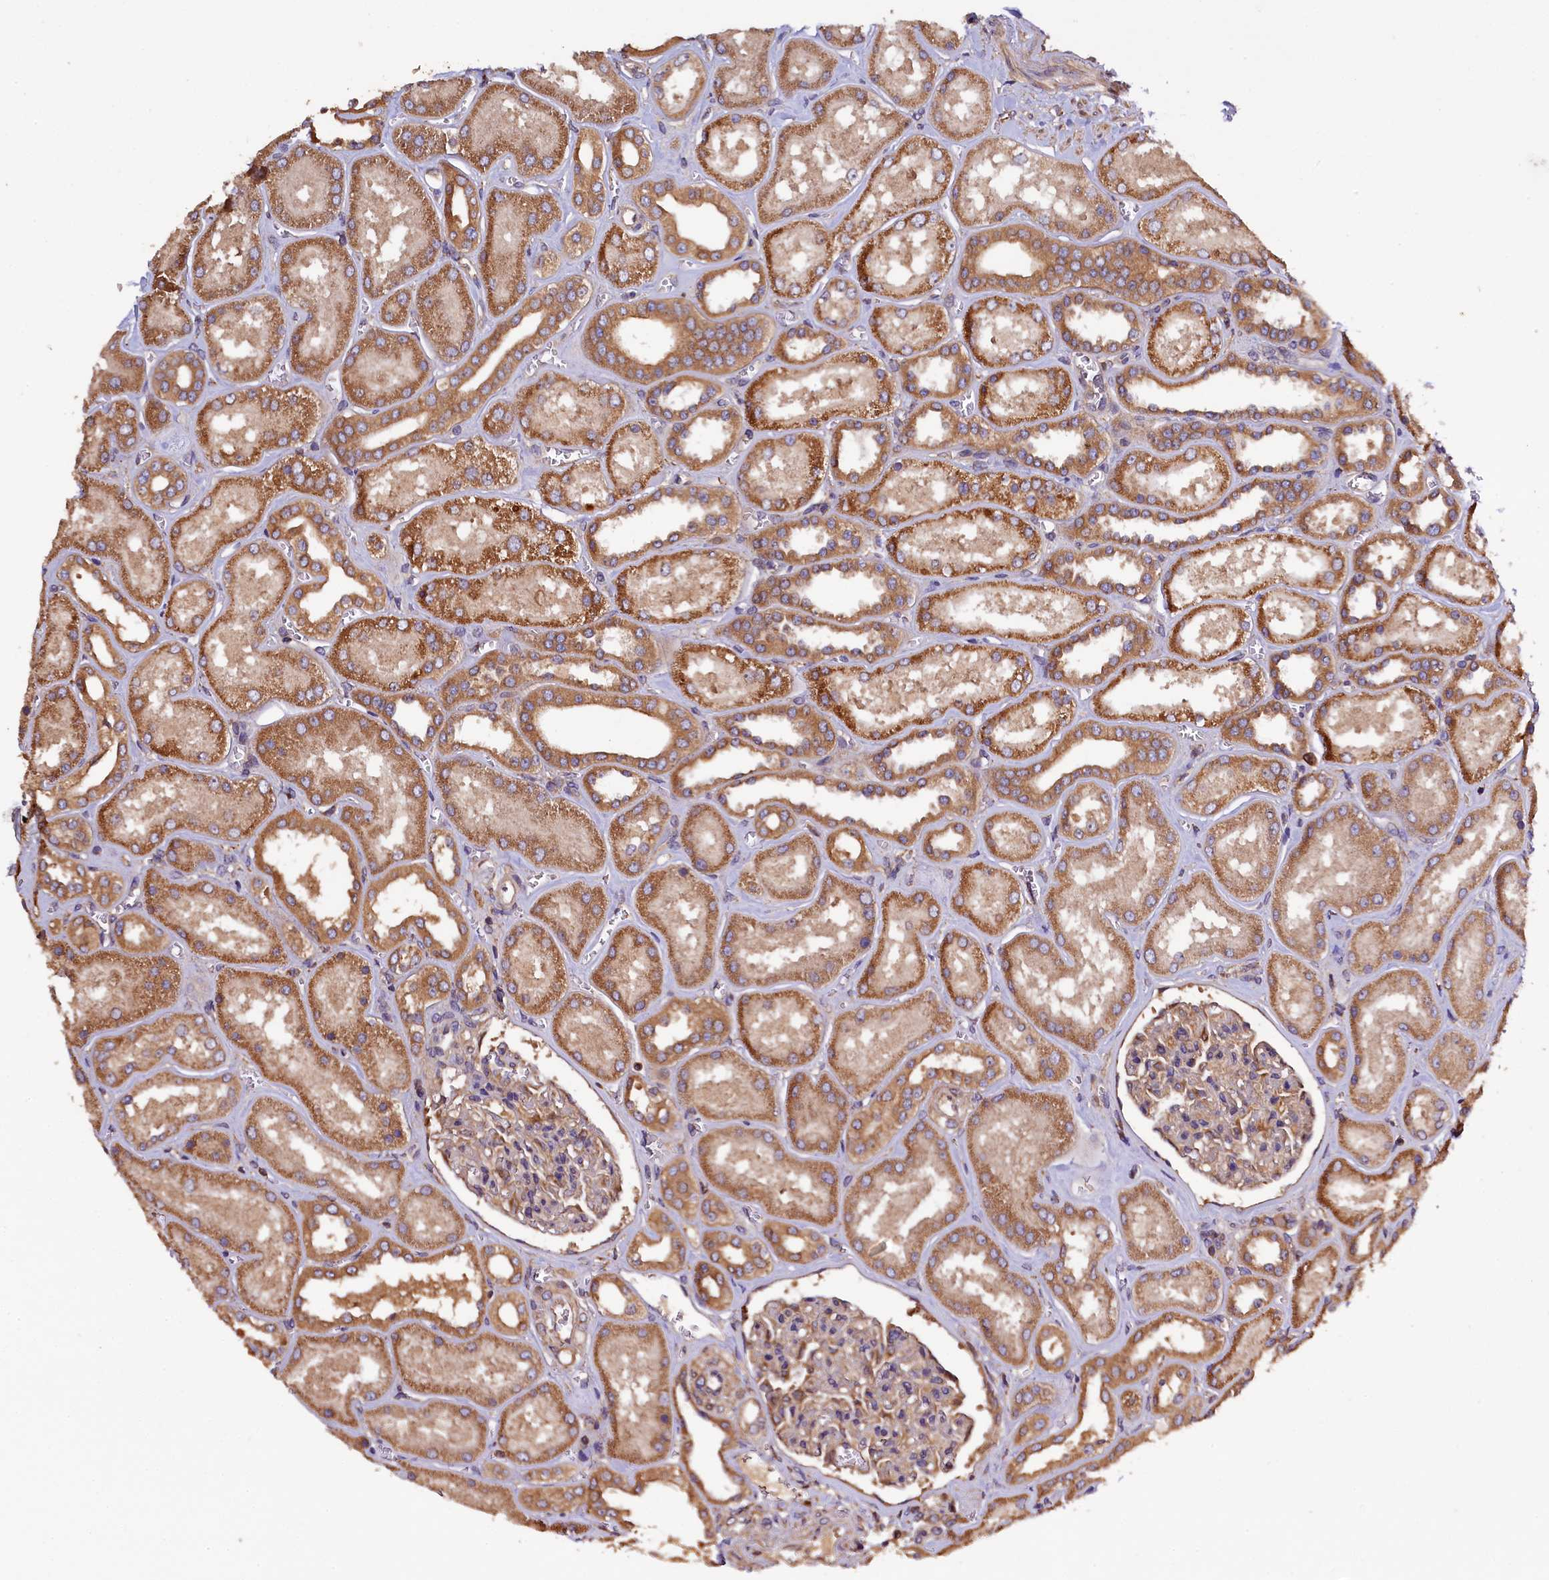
{"staining": {"intensity": "weak", "quantity": "25%-75%", "location": "cytoplasmic/membranous"}, "tissue": "kidney", "cell_type": "Cells in glomeruli", "image_type": "normal", "snomed": [{"axis": "morphology", "description": "Normal tissue, NOS"}, {"axis": "morphology", "description": "Adenocarcinoma, NOS"}, {"axis": "topography", "description": "Kidney"}], "caption": "Kidney was stained to show a protein in brown. There is low levels of weak cytoplasmic/membranous expression in about 25%-75% of cells in glomeruli. (DAB (3,3'-diaminobenzidine) IHC with brightfield microscopy, high magnification).", "gene": "KLC2", "patient": {"sex": "female", "age": 68}}